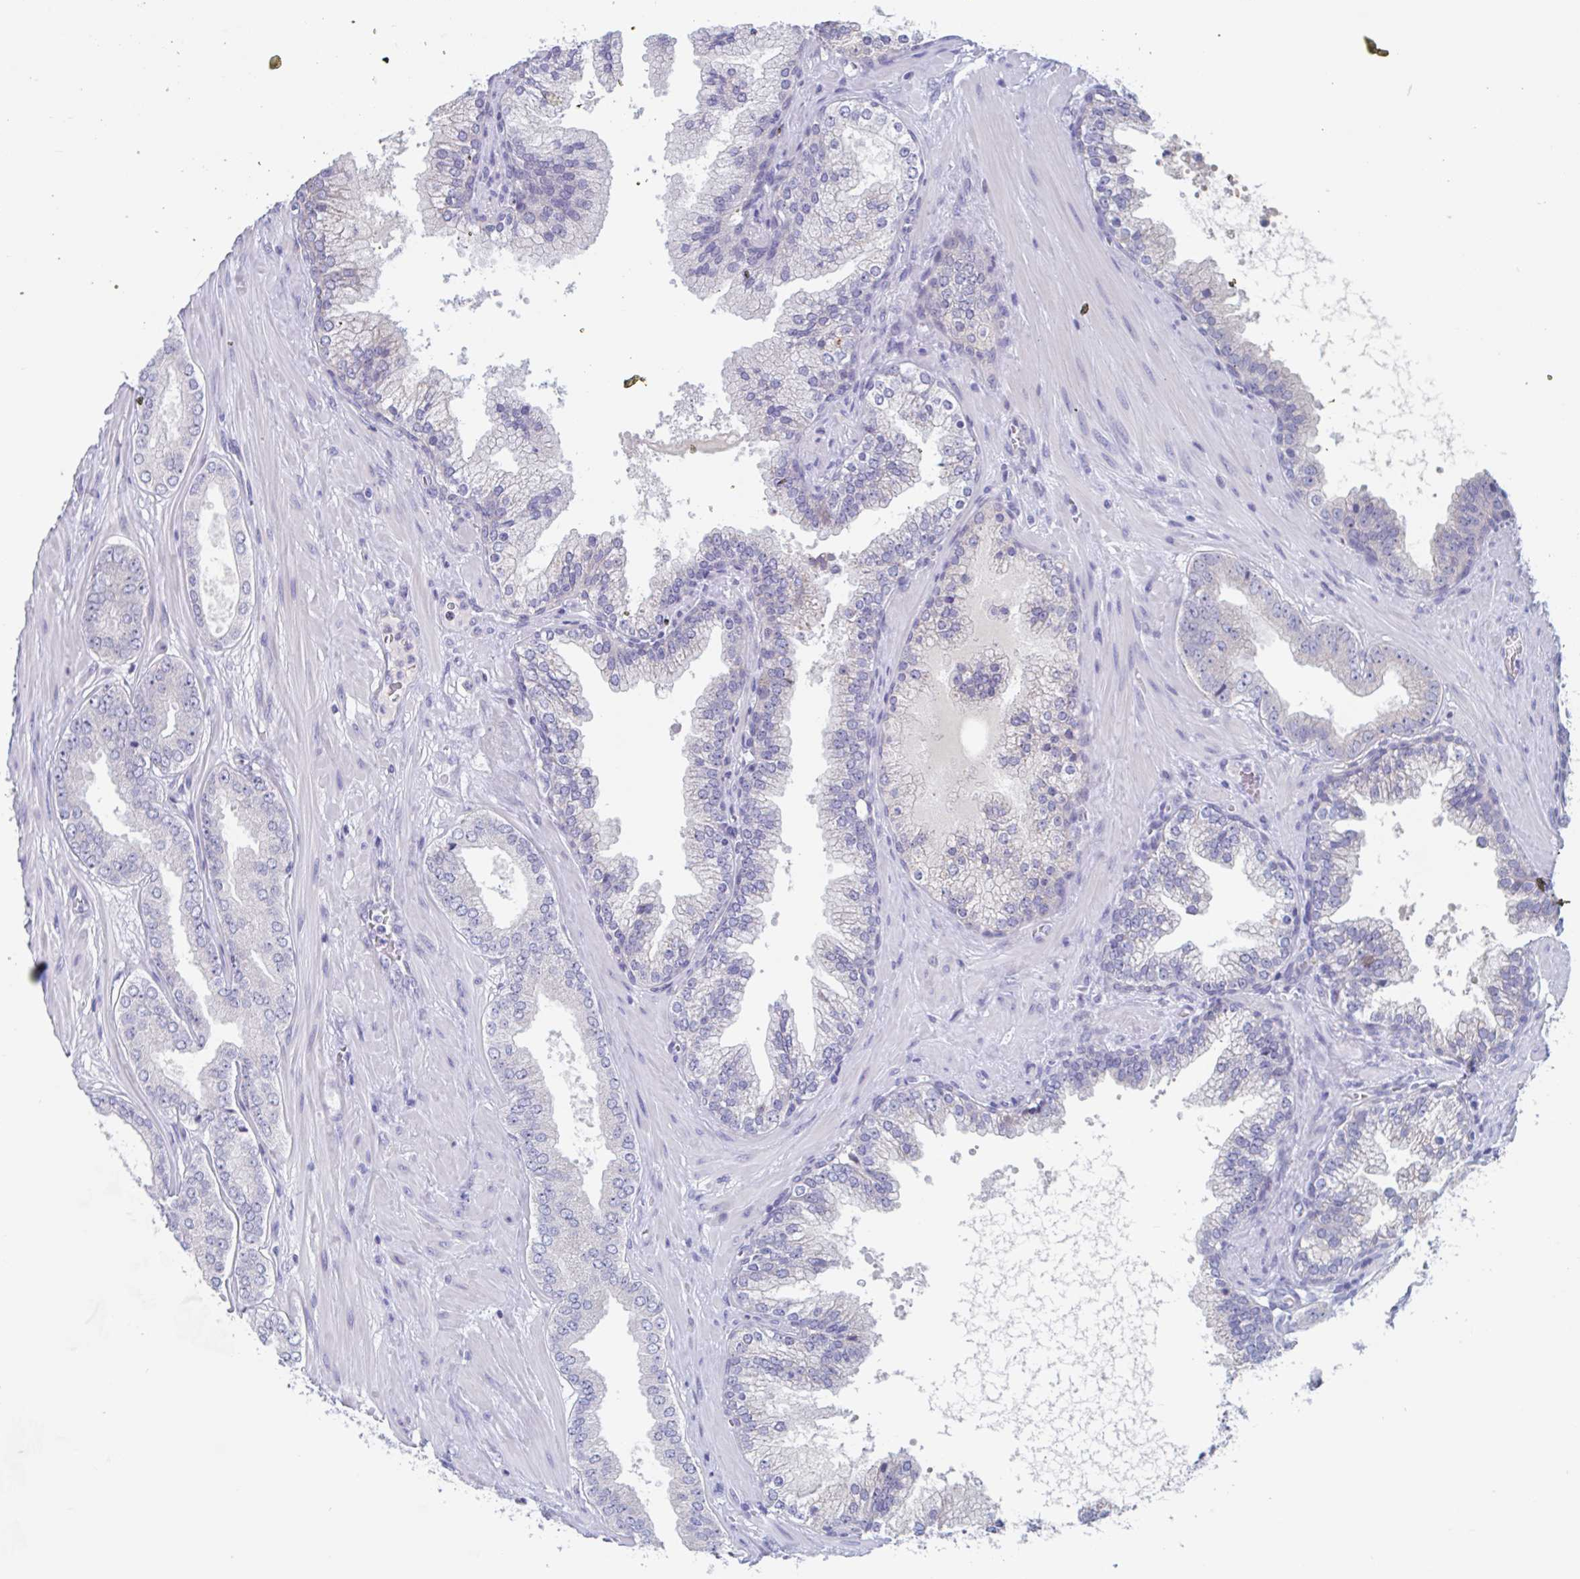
{"staining": {"intensity": "negative", "quantity": "none", "location": "none"}, "tissue": "prostate cancer", "cell_type": "Tumor cells", "image_type": "cancer", "snomed": [{"axis": "morphology", "description": "Adenocarcinoma, High grade"}, {"axis": "topography", "description": "Prostate"}], "caption": "Prostate high-grade adenocarcinoma stained for a protein using immunohistochemistry (IHC) shows no positivity tumor cells.", "gene": "UNKL", "patient": {"sex": "male", "age": 65}}